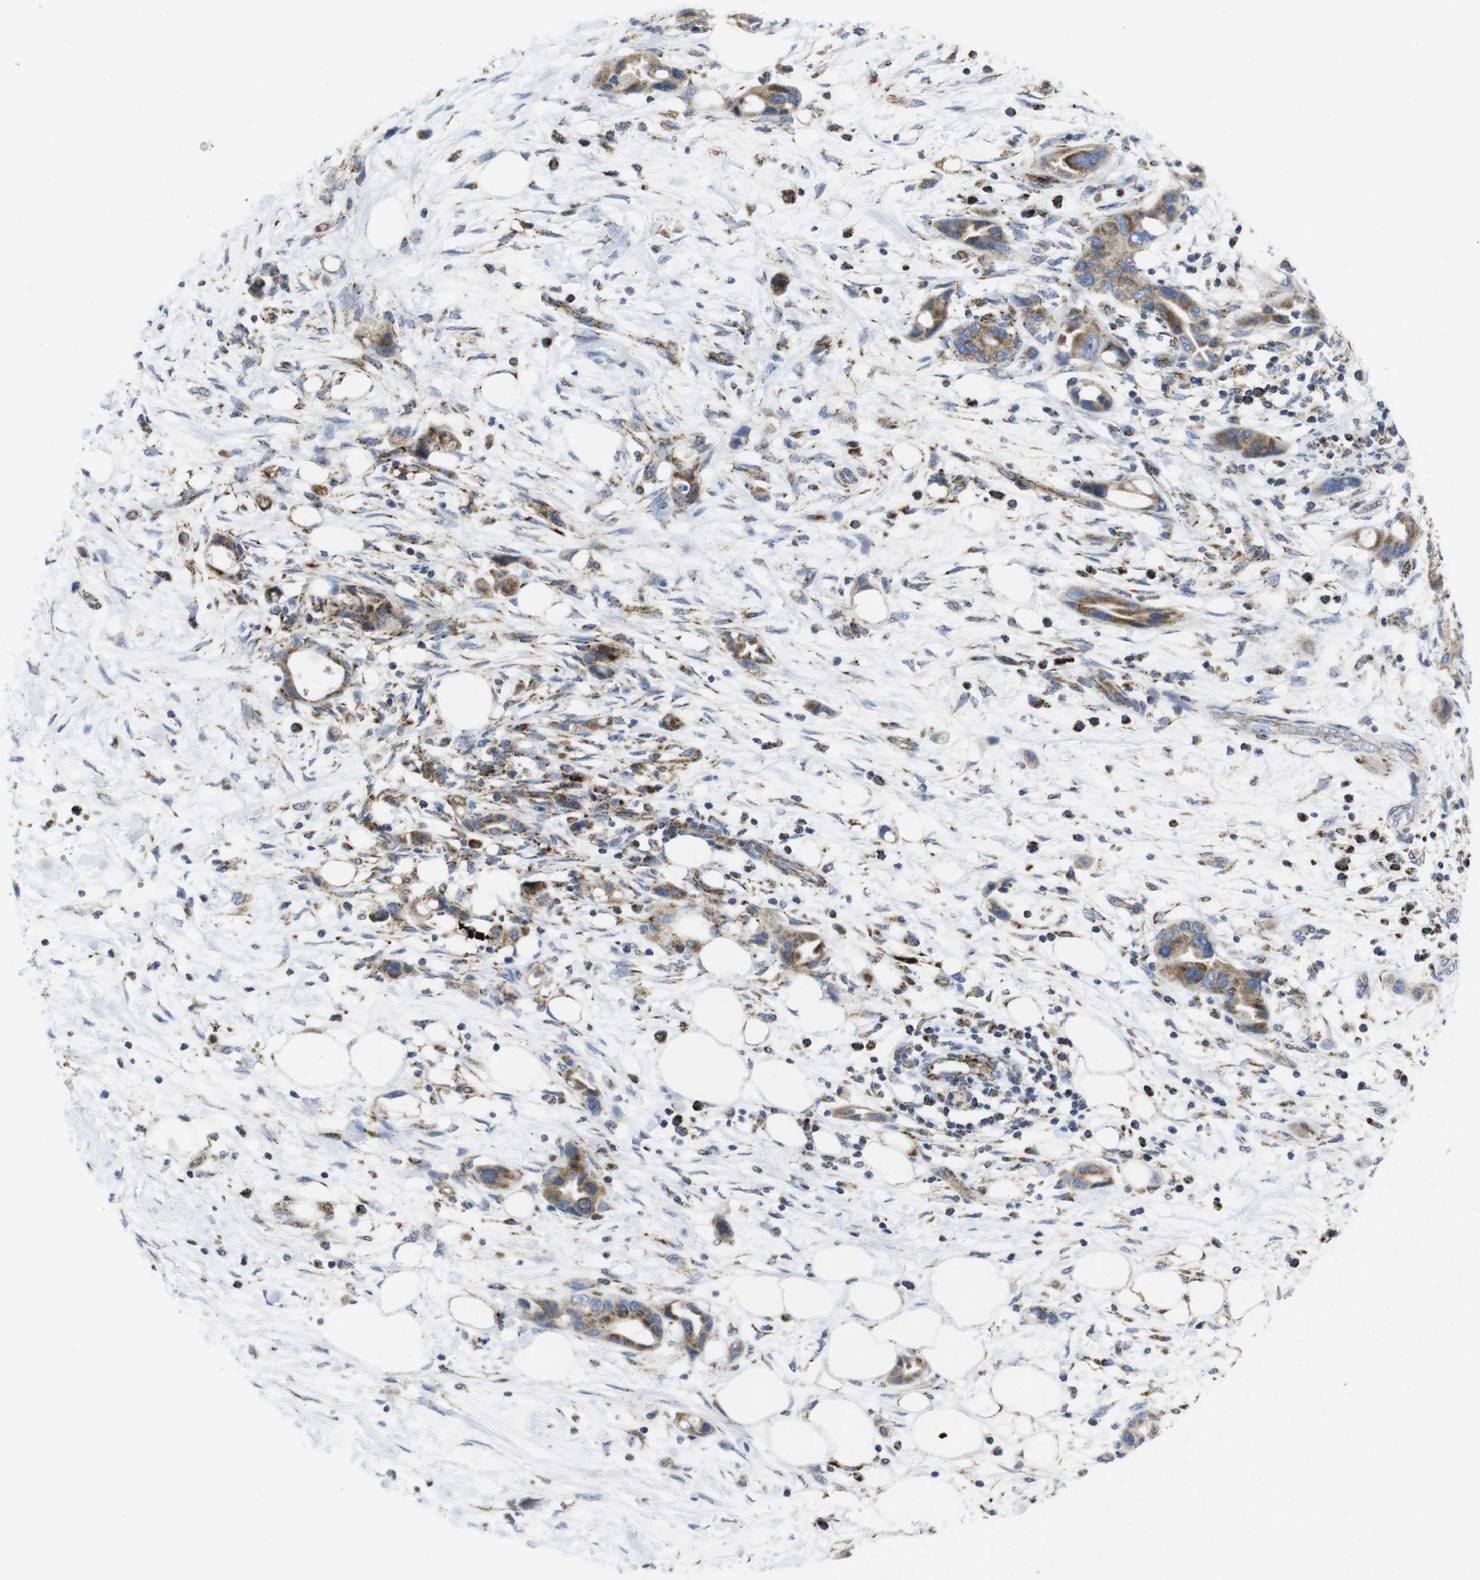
{"staining": {"intensity": "moderate", "quantity": ">75%", "location": "cytoplasmic/membranous"}, "tissue": "pancreatic cancer", "cell_type": "Tumor cells", "image_type": "cancer", "snomed": [{"axis": "morphology", "description": "Adenocarcinoma, NOS"}, {"axis": "topography", "description": "Pancreas"}], "caption": "High-power microscopy captured an immunohistochemistry (IHC) histopathology image of adenocarcinoma (pancreatic), revealing moderate cytoplasmic/membranous staining in about >75% of tumor cells.", "gene": "TMEM192", "patient": {"sex": "female", "age": 57}}